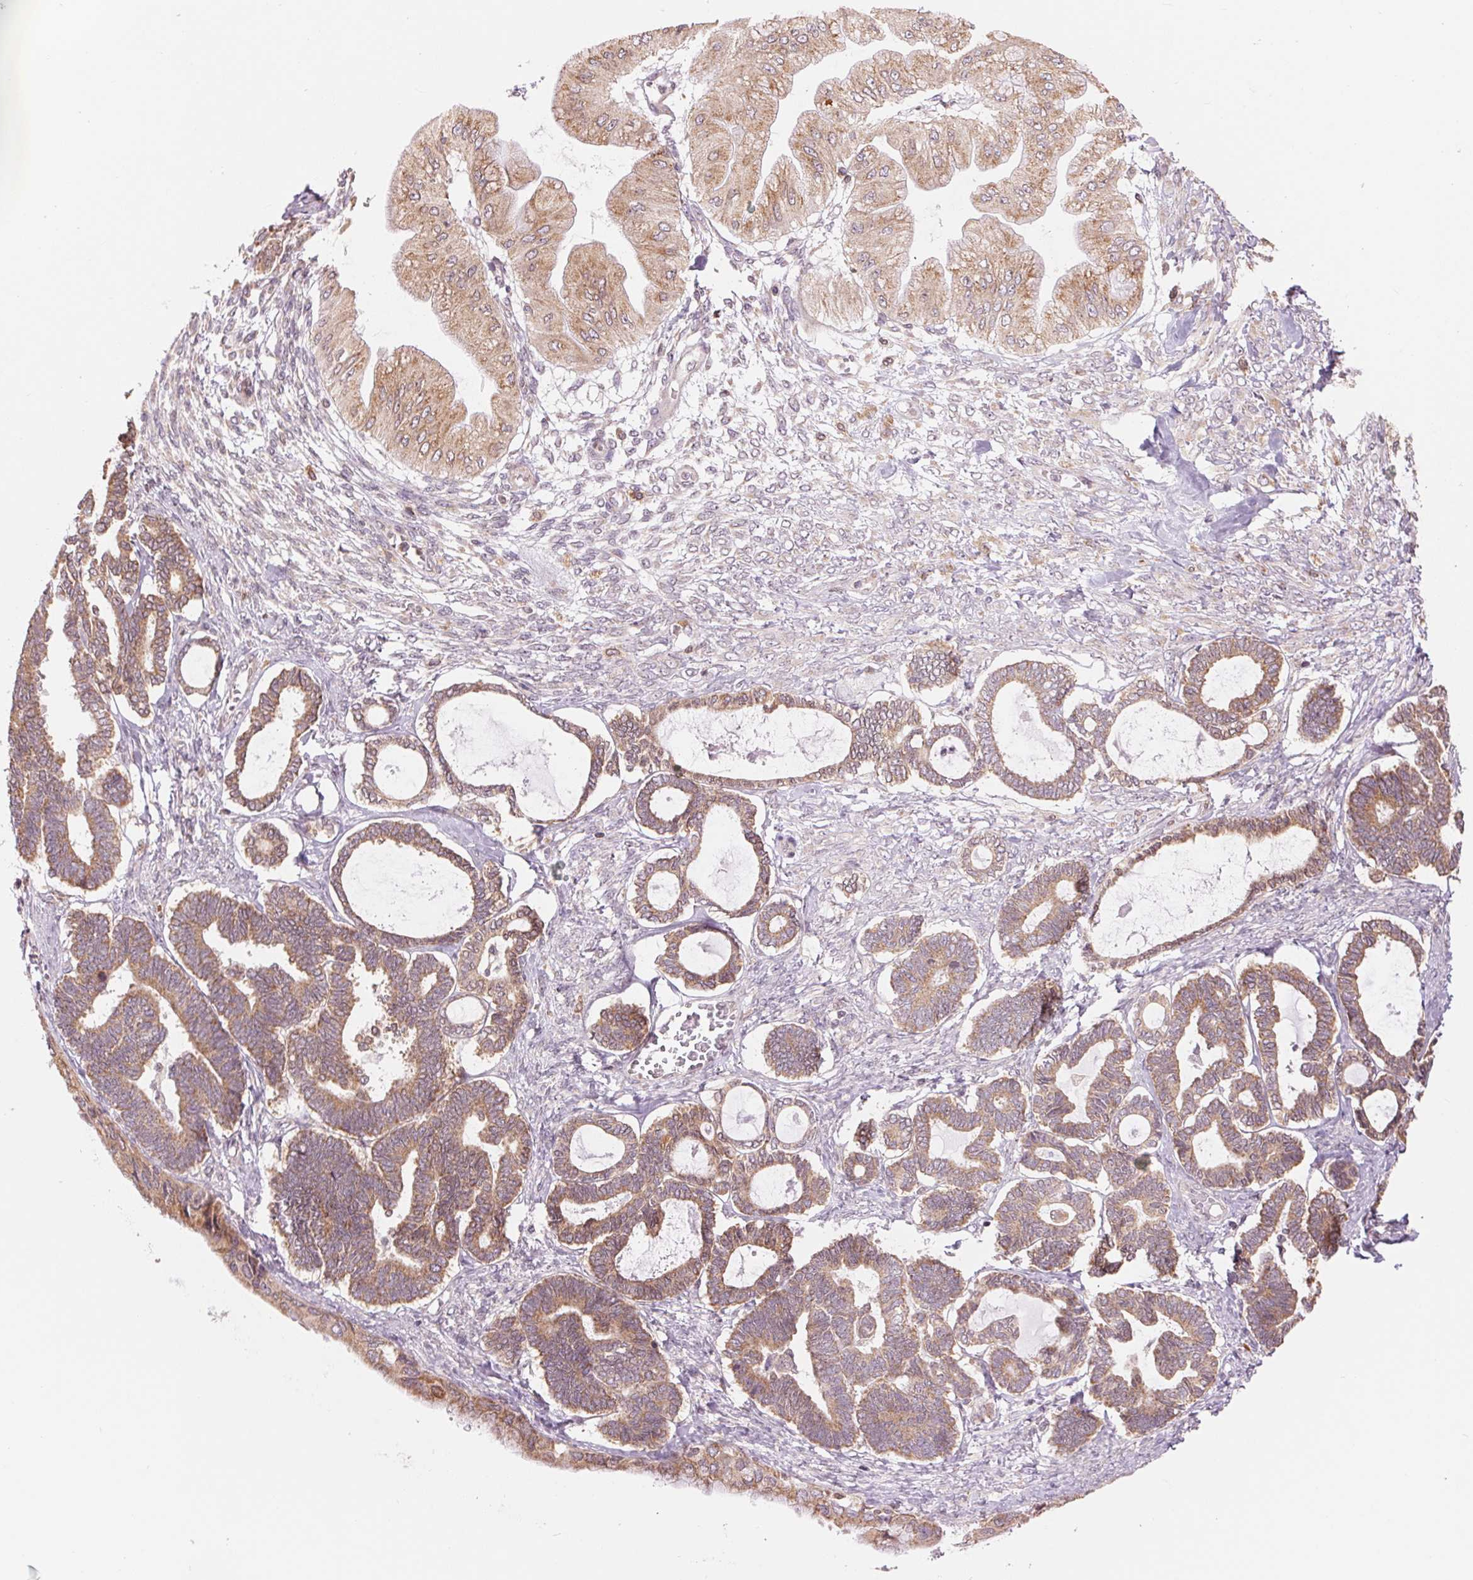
{"staining": {"intensity": "moderate", "quantity": ">75%", "location": "cytoplasmic/membranous"}, "tissue": "ovarian cancer", "cell_type": "Tumor cells", "image_type": "cancer", "snomed": [{"axis": "morphology", "description": "Carcinoma, endometroid"}, {"axis": "topography", "description": "Ovary"}], "caption": "Ovarian endometroid carcinoma stained with a brown dye displays moderate cytoplasmic/membranous positive positivity in approximately >75% of tumor cells.", "gene": "TECR", "patient": {"sex": "female", "age": 70}}